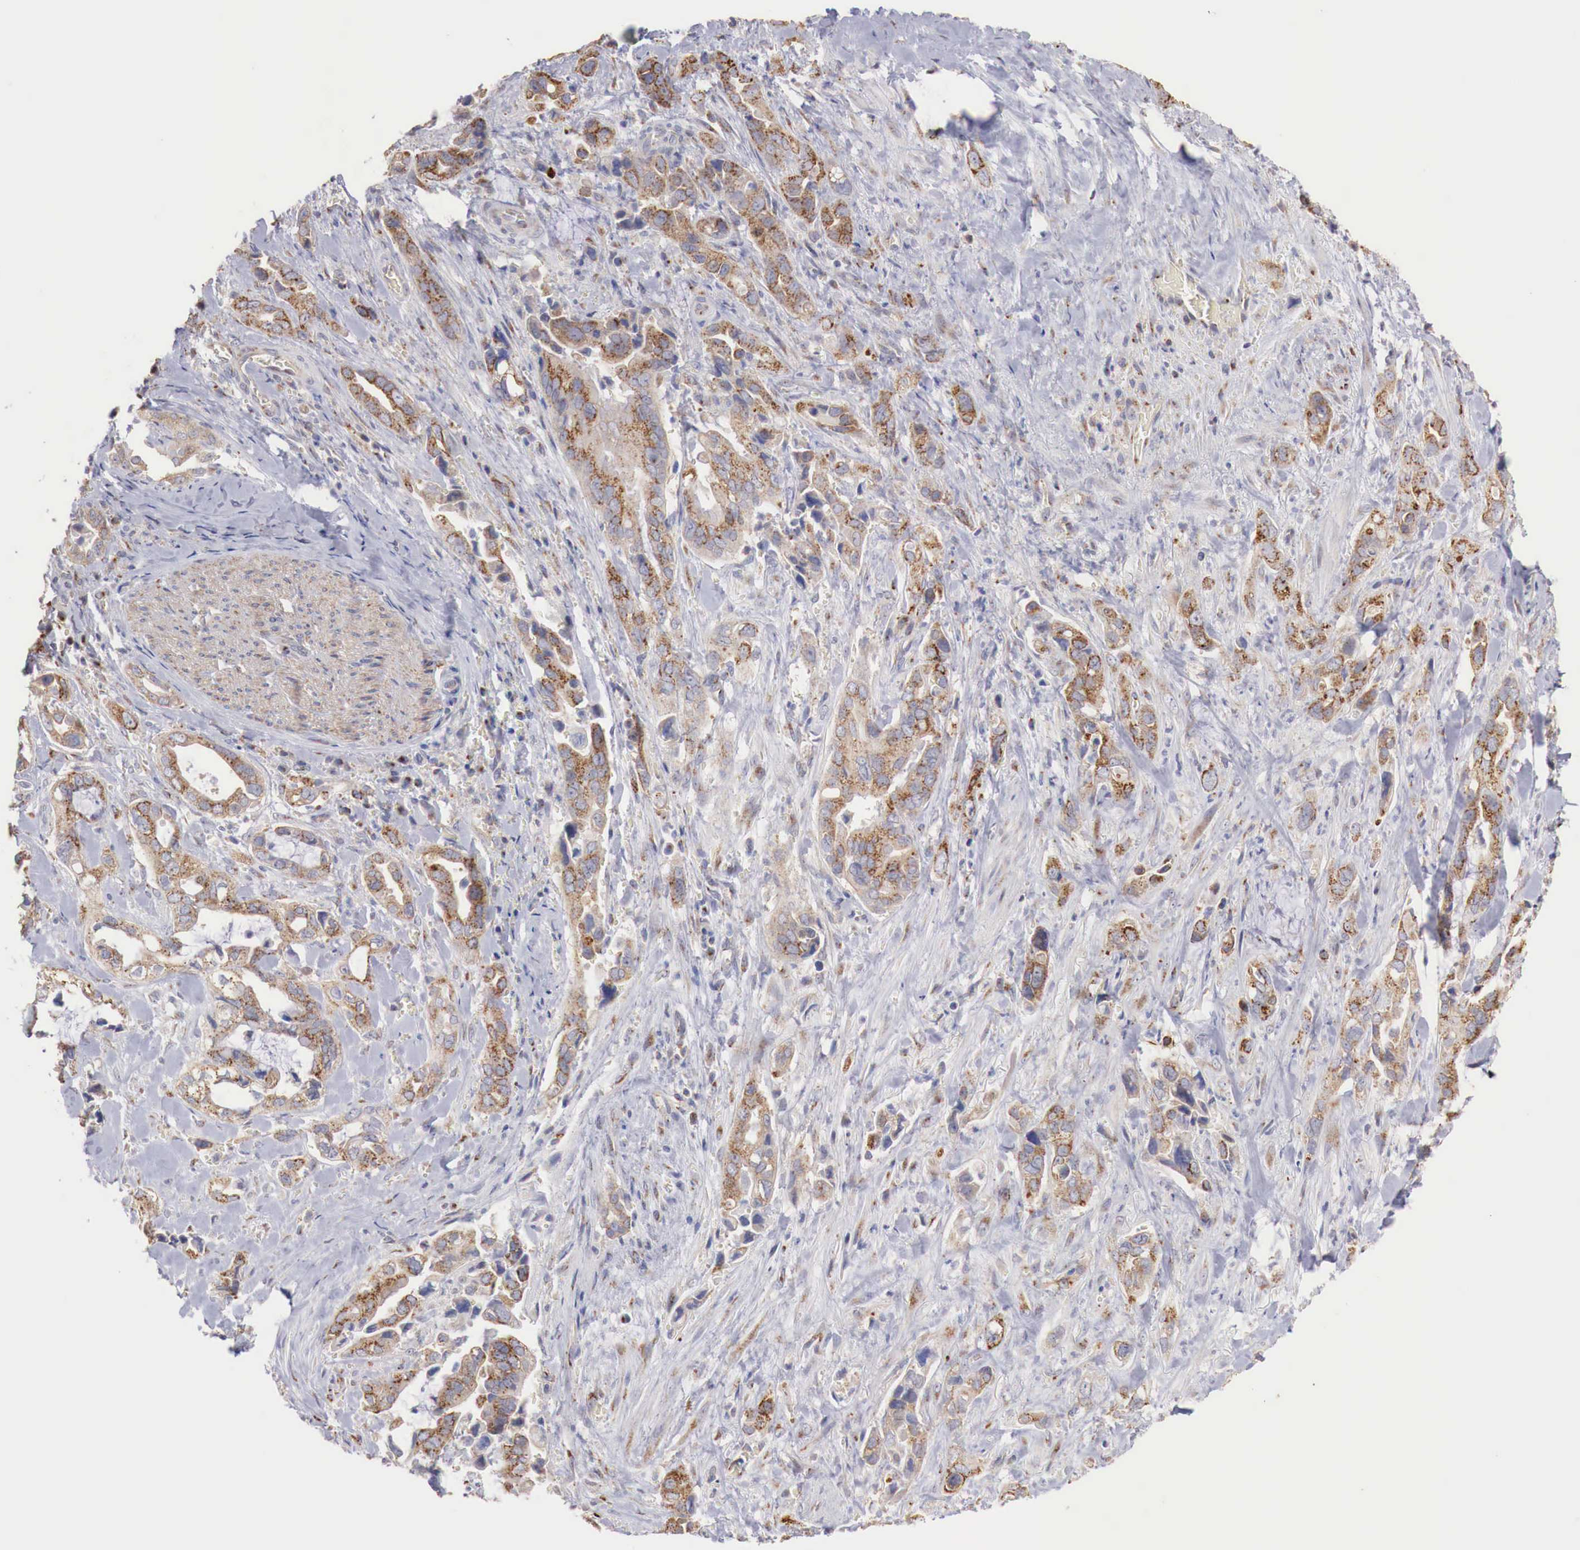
{"staining": {"intensity": "moderate", "quantity": ">75%", "location": "cytoplasmic/membranous"}, "tissue": "pancreatic cancer", "cell_type": "Tumor cells", "image_type": "cancer", "snomed": [{"axis": "morphology", "description": "Adenocarcinoma, NOS"}, {"axis": "topography", "description": "Pancreas"}], "caption": "IHC (DAB) staining of human pancreatic adenocarcinoma reveals moderate cytoplasmic/membranous protein staining in approximately >75% of tumor cells.", "gene": "SYAP1", "patient": {"sex": "male", "age": 69}}